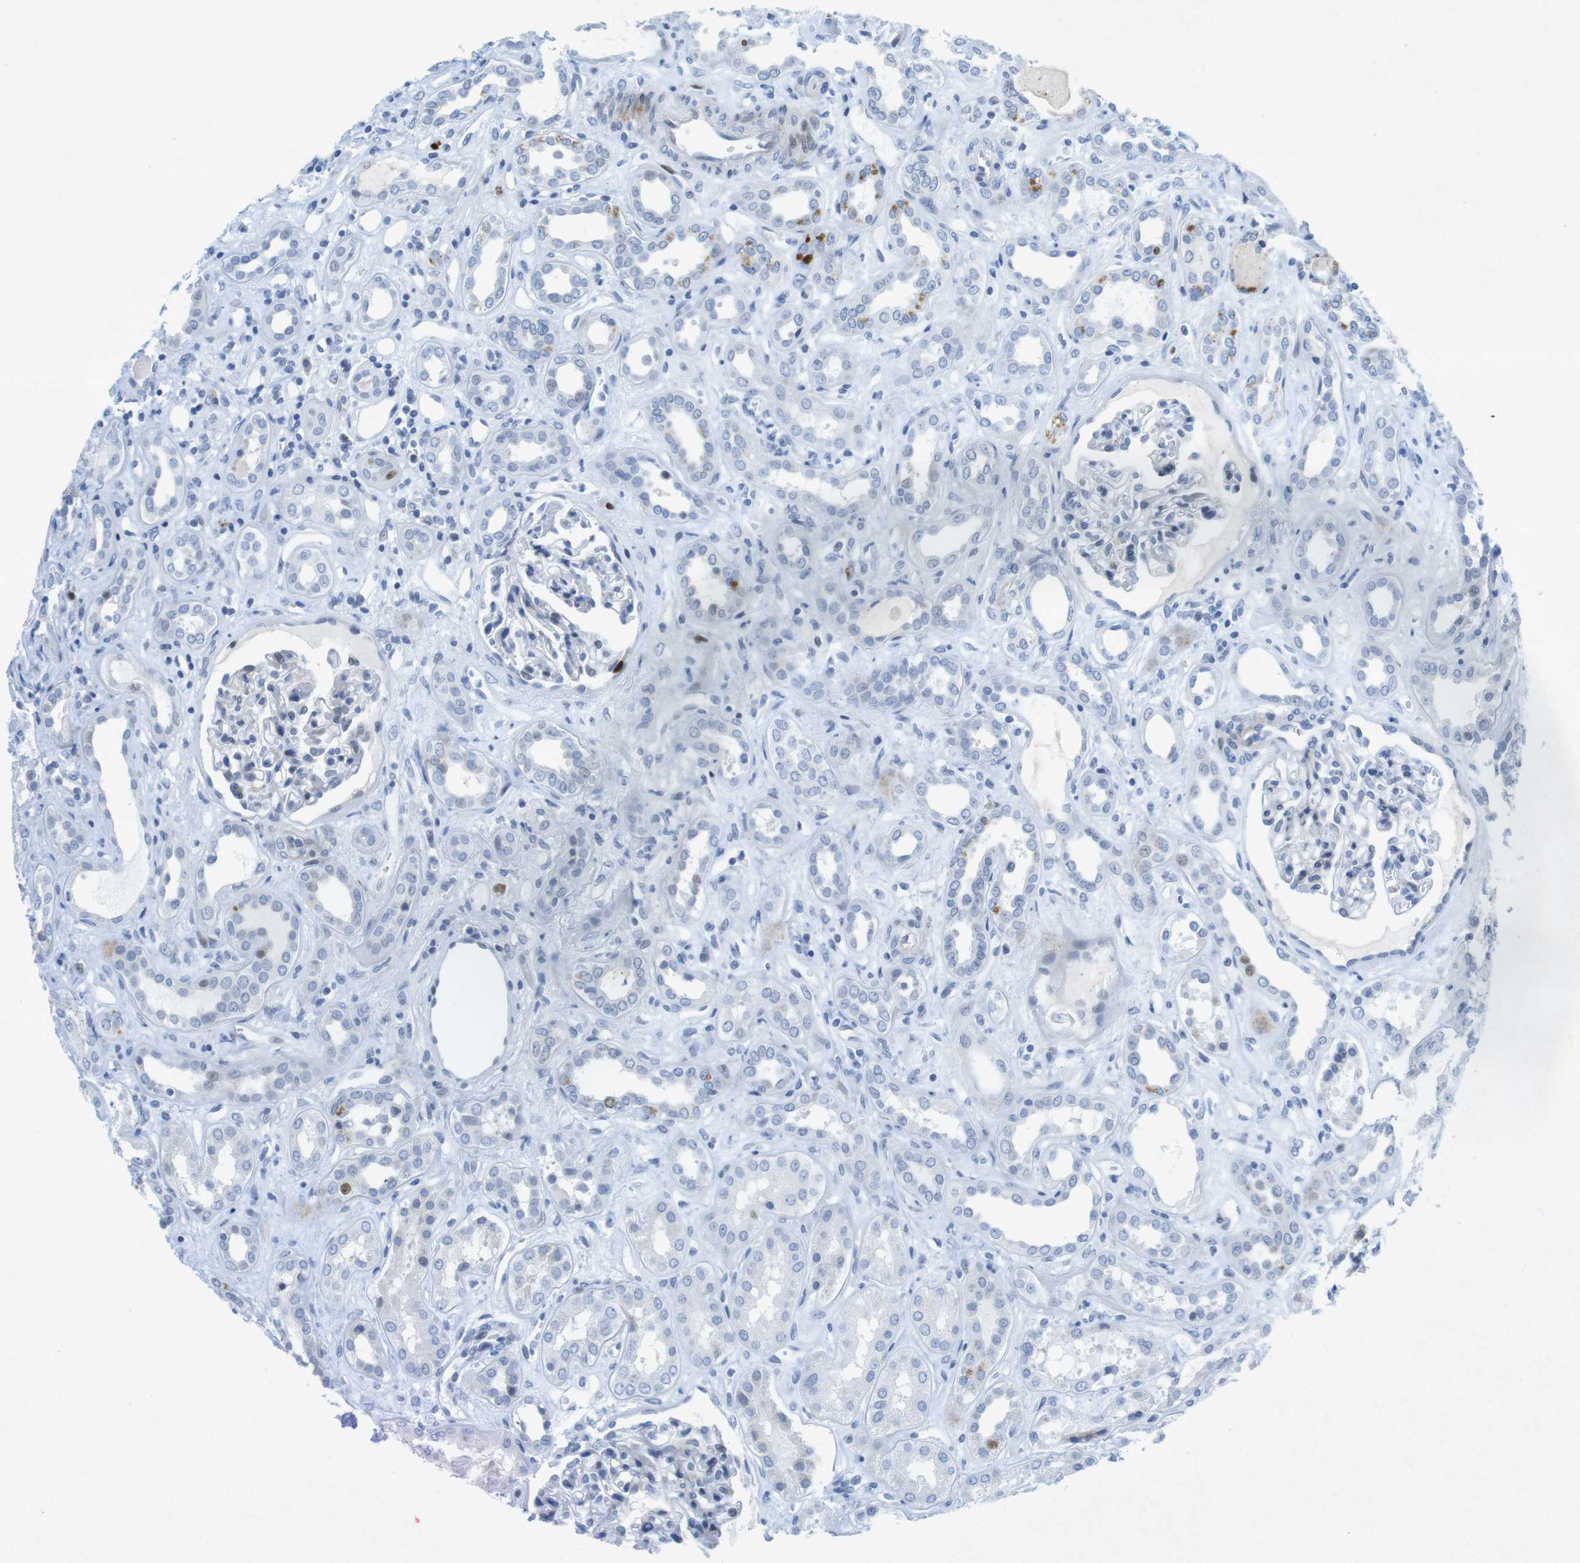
{"staining": {"intensity": "weak", "quantity": "<25%", "location": "cytoplasmic/membranous,nuclear"}, "tissue": "kidney", "cell_type": "Cells in glomeruli", "image_type": "normal", "snomed": [{"axis": "morphology", "description": "Normal tissue, NOS"}, {"axis": "topography", "description": "Kidney"}], "caption": "This micrograph is of unremarkable kidney stained with IHC to label a protein in brown with the nuclei are counter-stained blue. There is no expression in cells in glomeruli.", "gene": "CHAF1A", "patient": {"sex": "male", "age": 59}}